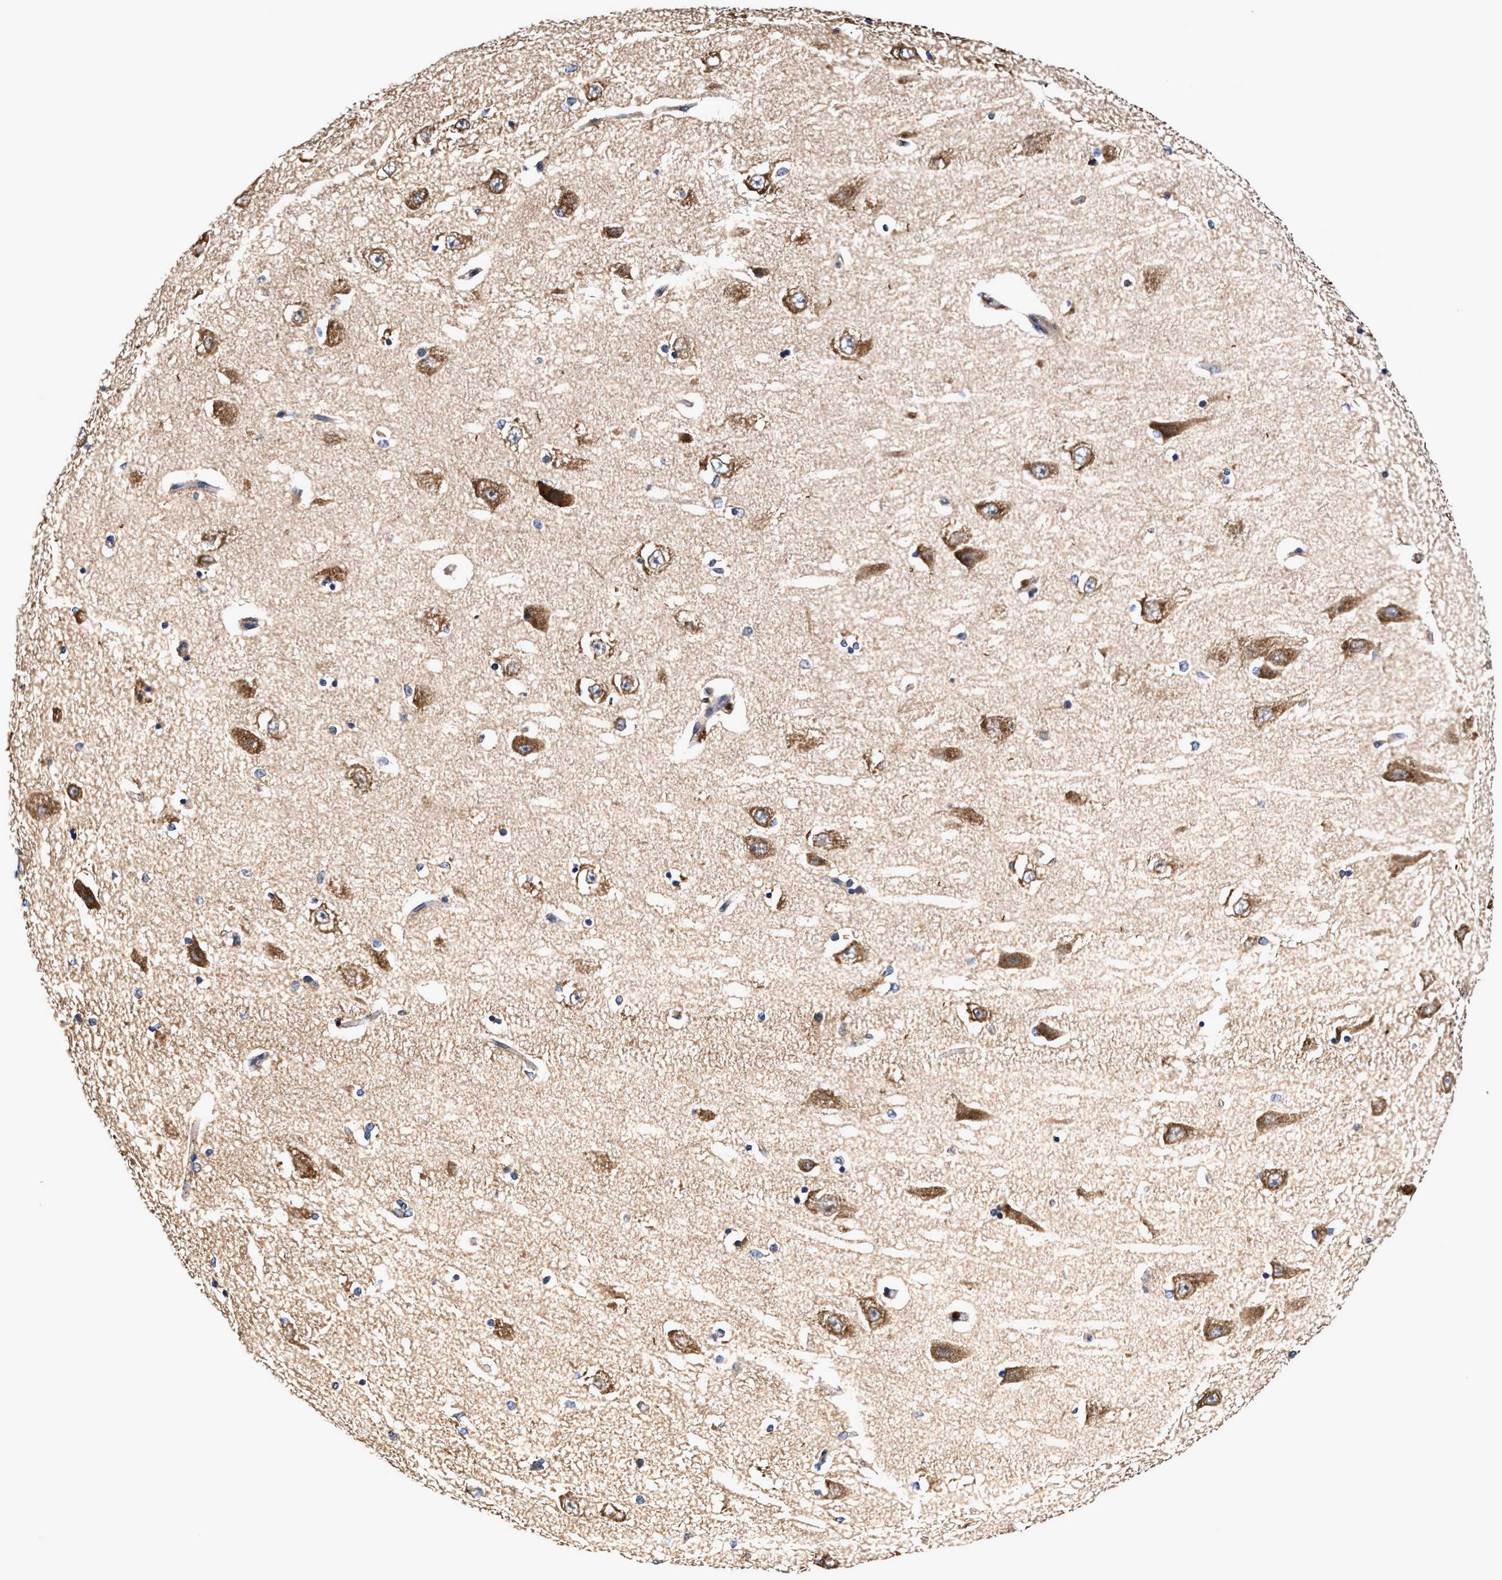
{"staining": {"intensity": "negative", "quantity": "none", "location": "none"}, "tissue": "hippocampus", "cell_type": "Glial cells", "image_type": "normal", "snomed": [{"axis": "morphology", "description": "Normal tissue, NOS"}, {"axis": "topography", "description": "Hippocampus"}], "caption": "Protein analysis of unremarkable hippocampus demonstrates no significant expression in glial cells. (DAB (3,3'-diaminobenzidine) IHC with hematoxylin counter stain).", "gene": "EFNA4", "patient": {"sex": "female", "age": 54}}